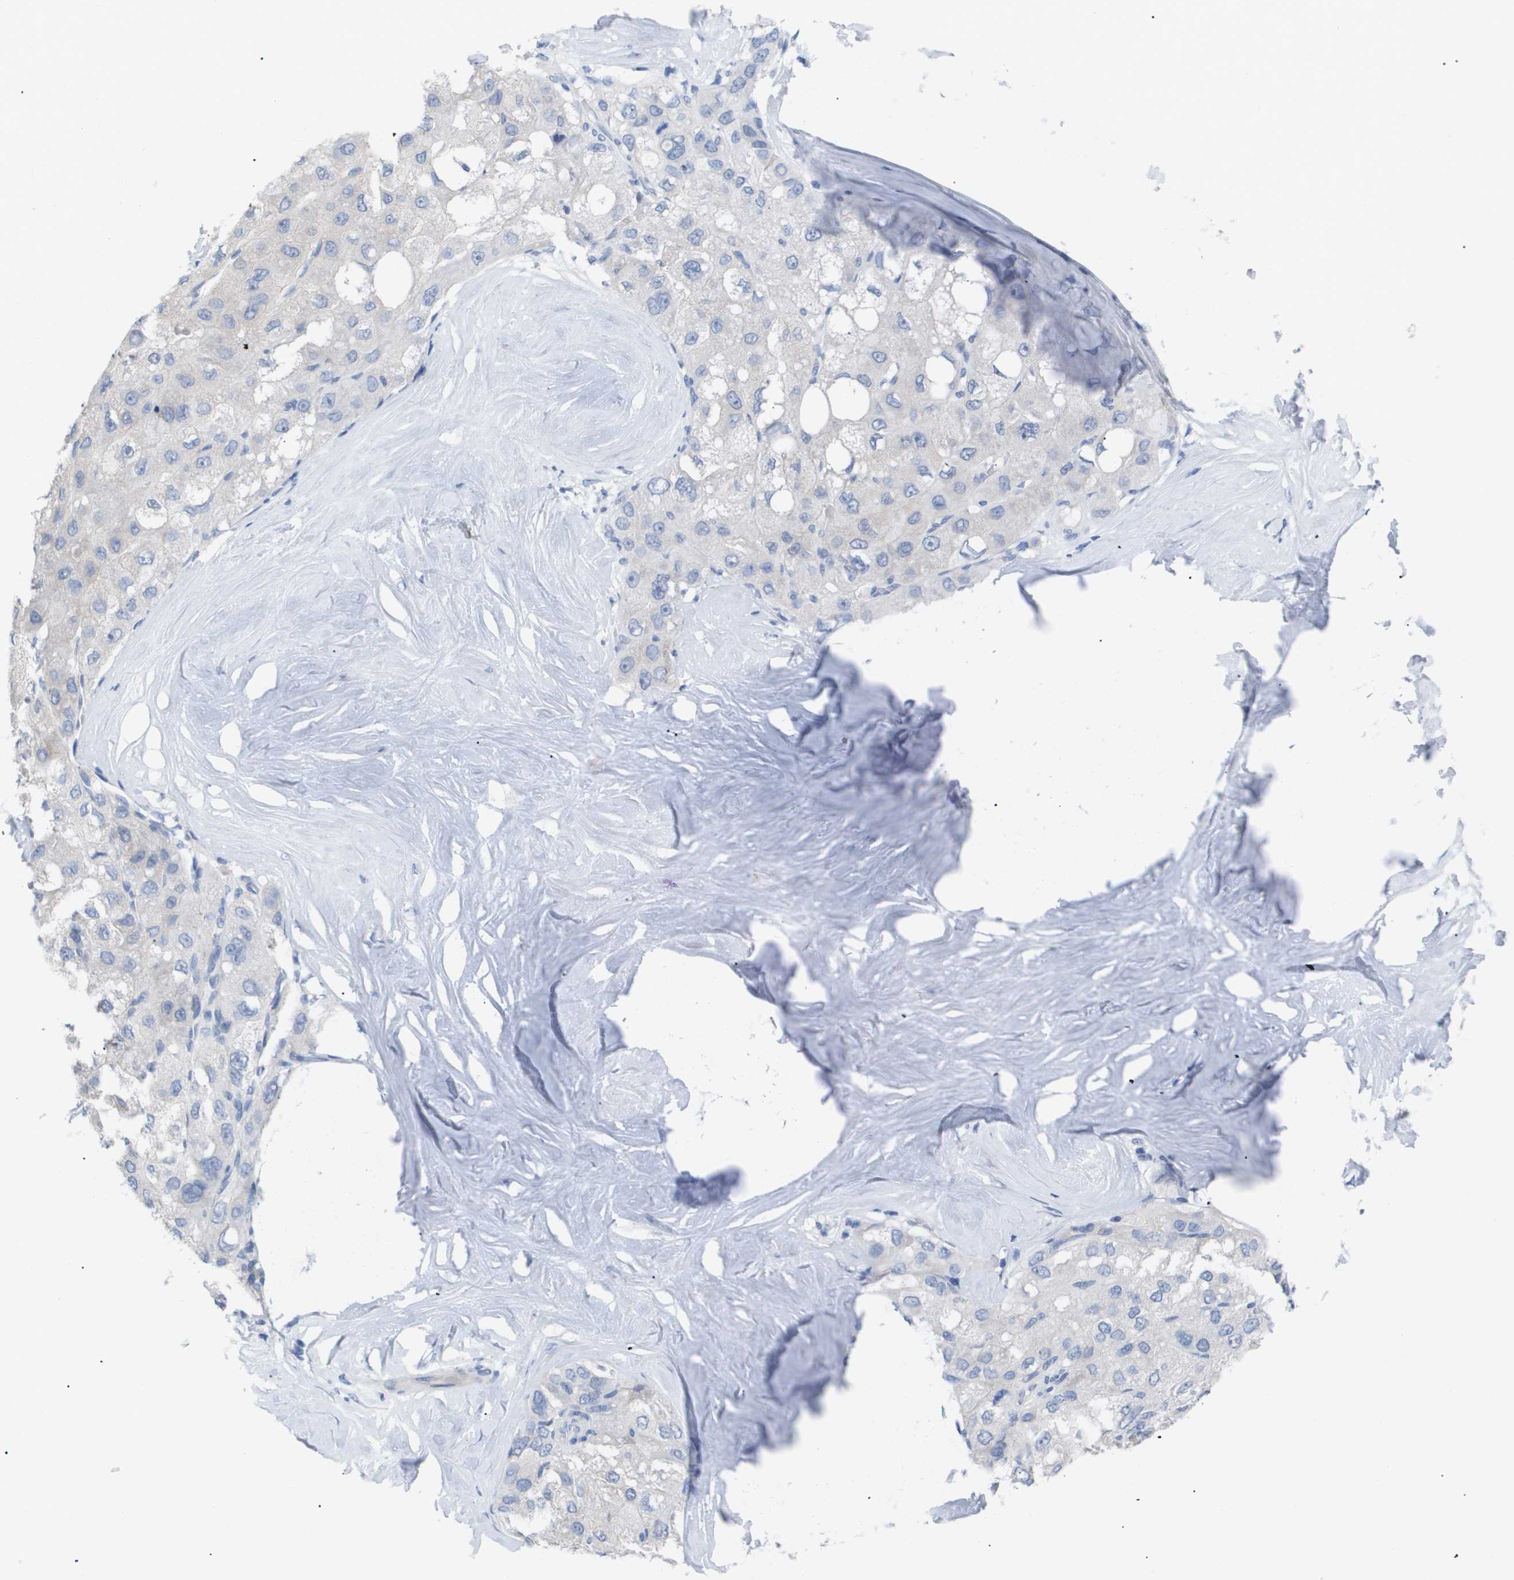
{"staining": {"intensity": "negative", "quantity": "none", "location": "none"}, "tissue": "liver cancer", "cell_type": "Tumor cells", "image_type": "cancer", "snomed": [{"axis": "morphology", "description": "Carcinoma, Hepatocellular, NOS"}, {"axis": "topography", "description": "Liver"}], "caption": "A high-resolution histopathology image shows immunohistochemistry (IHC) staining of liver cancer (hepatocellular carcinoma), which exhibits no significant positivity in tumor cells. (IHC, brightfield microscopy, high magnification).", "gene": "CAV3", "patient": {"sex": "male", "age": 80}}